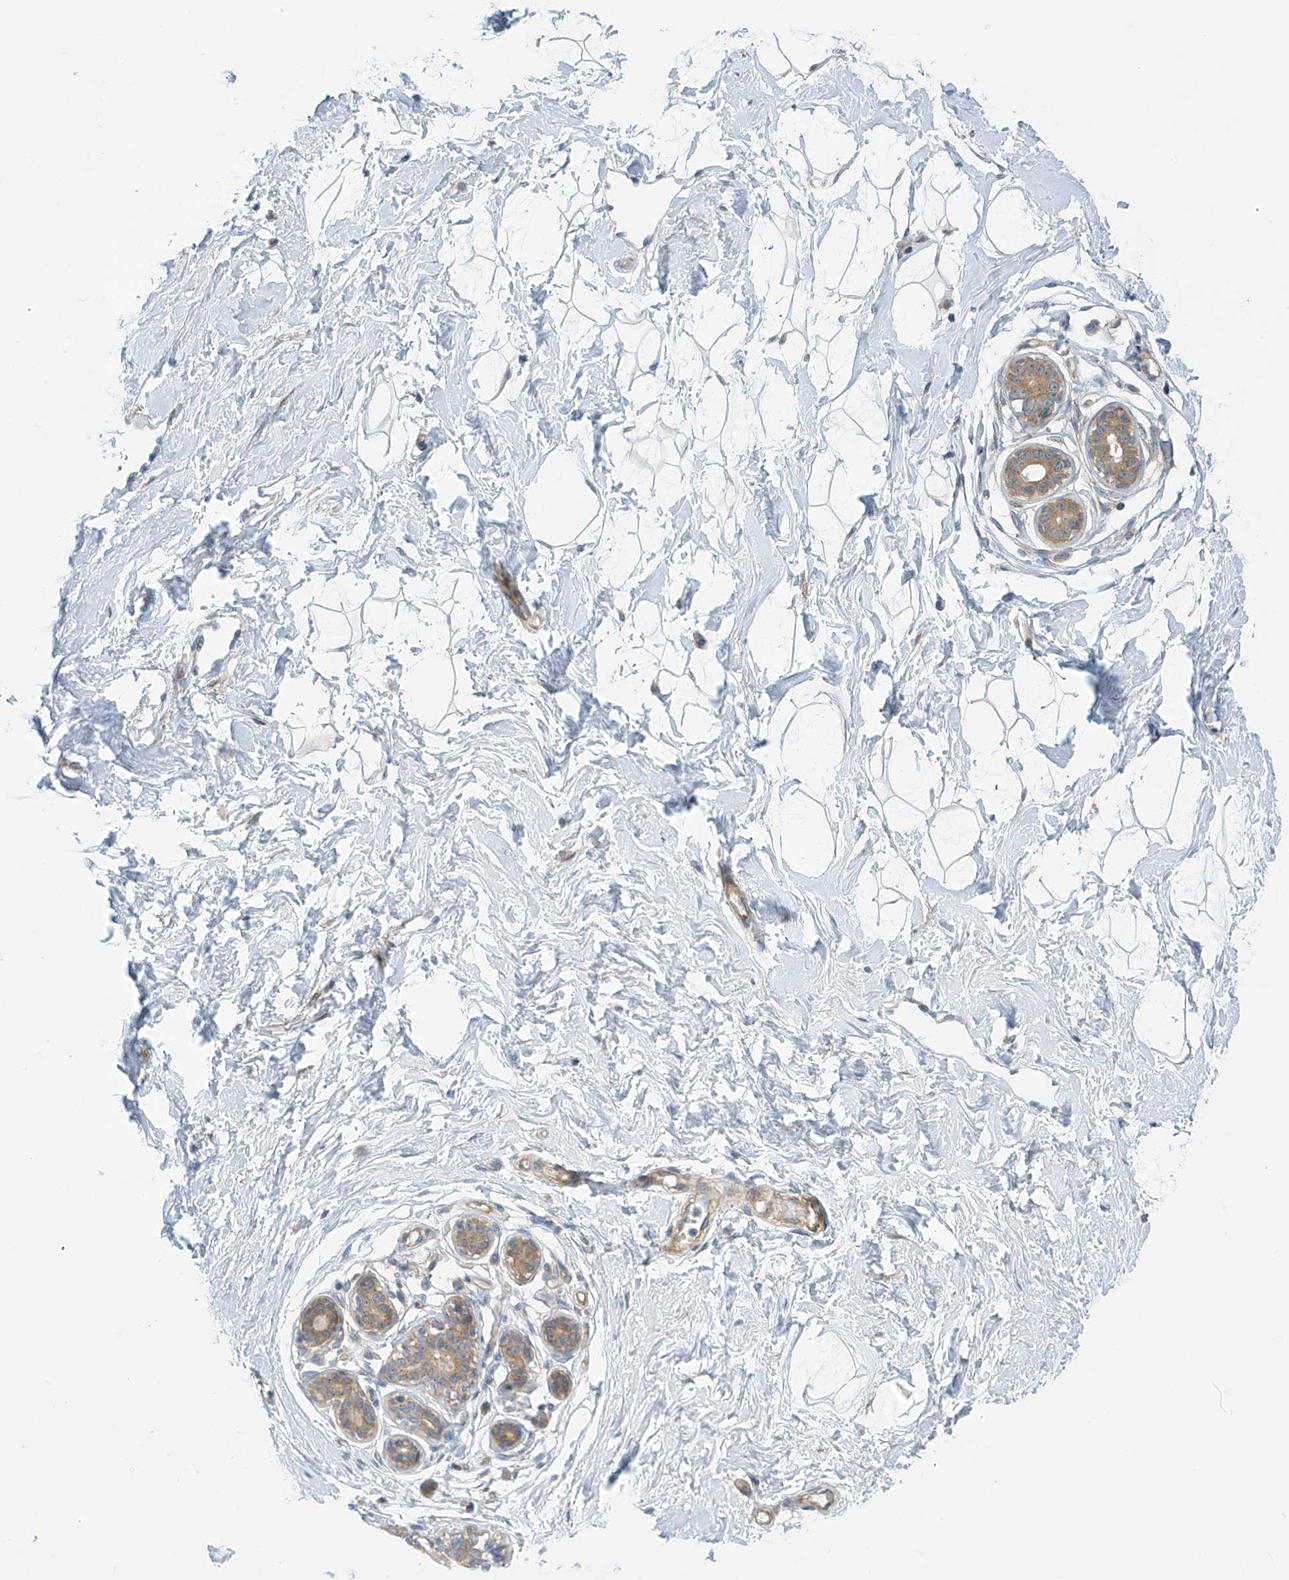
{"staining": {"intensity": "negative", "quantity": "none", "location": "none"}, "tissue": "breast", "cell_type": "Adipocytes", "image_type": "normal", "snomed": [{"axis": "morphology", "description": "Normal tissue, NOS"}, {"axis": "morphology", "description": "Adenoma, NOS"}, {"axis": "topography", "description": "Breast"}], "caption": "IHC of benign breast reveals no positivity in adipocytes.", "gene": "FSD1L", "patient": {"sex": "female", "age": 23}}